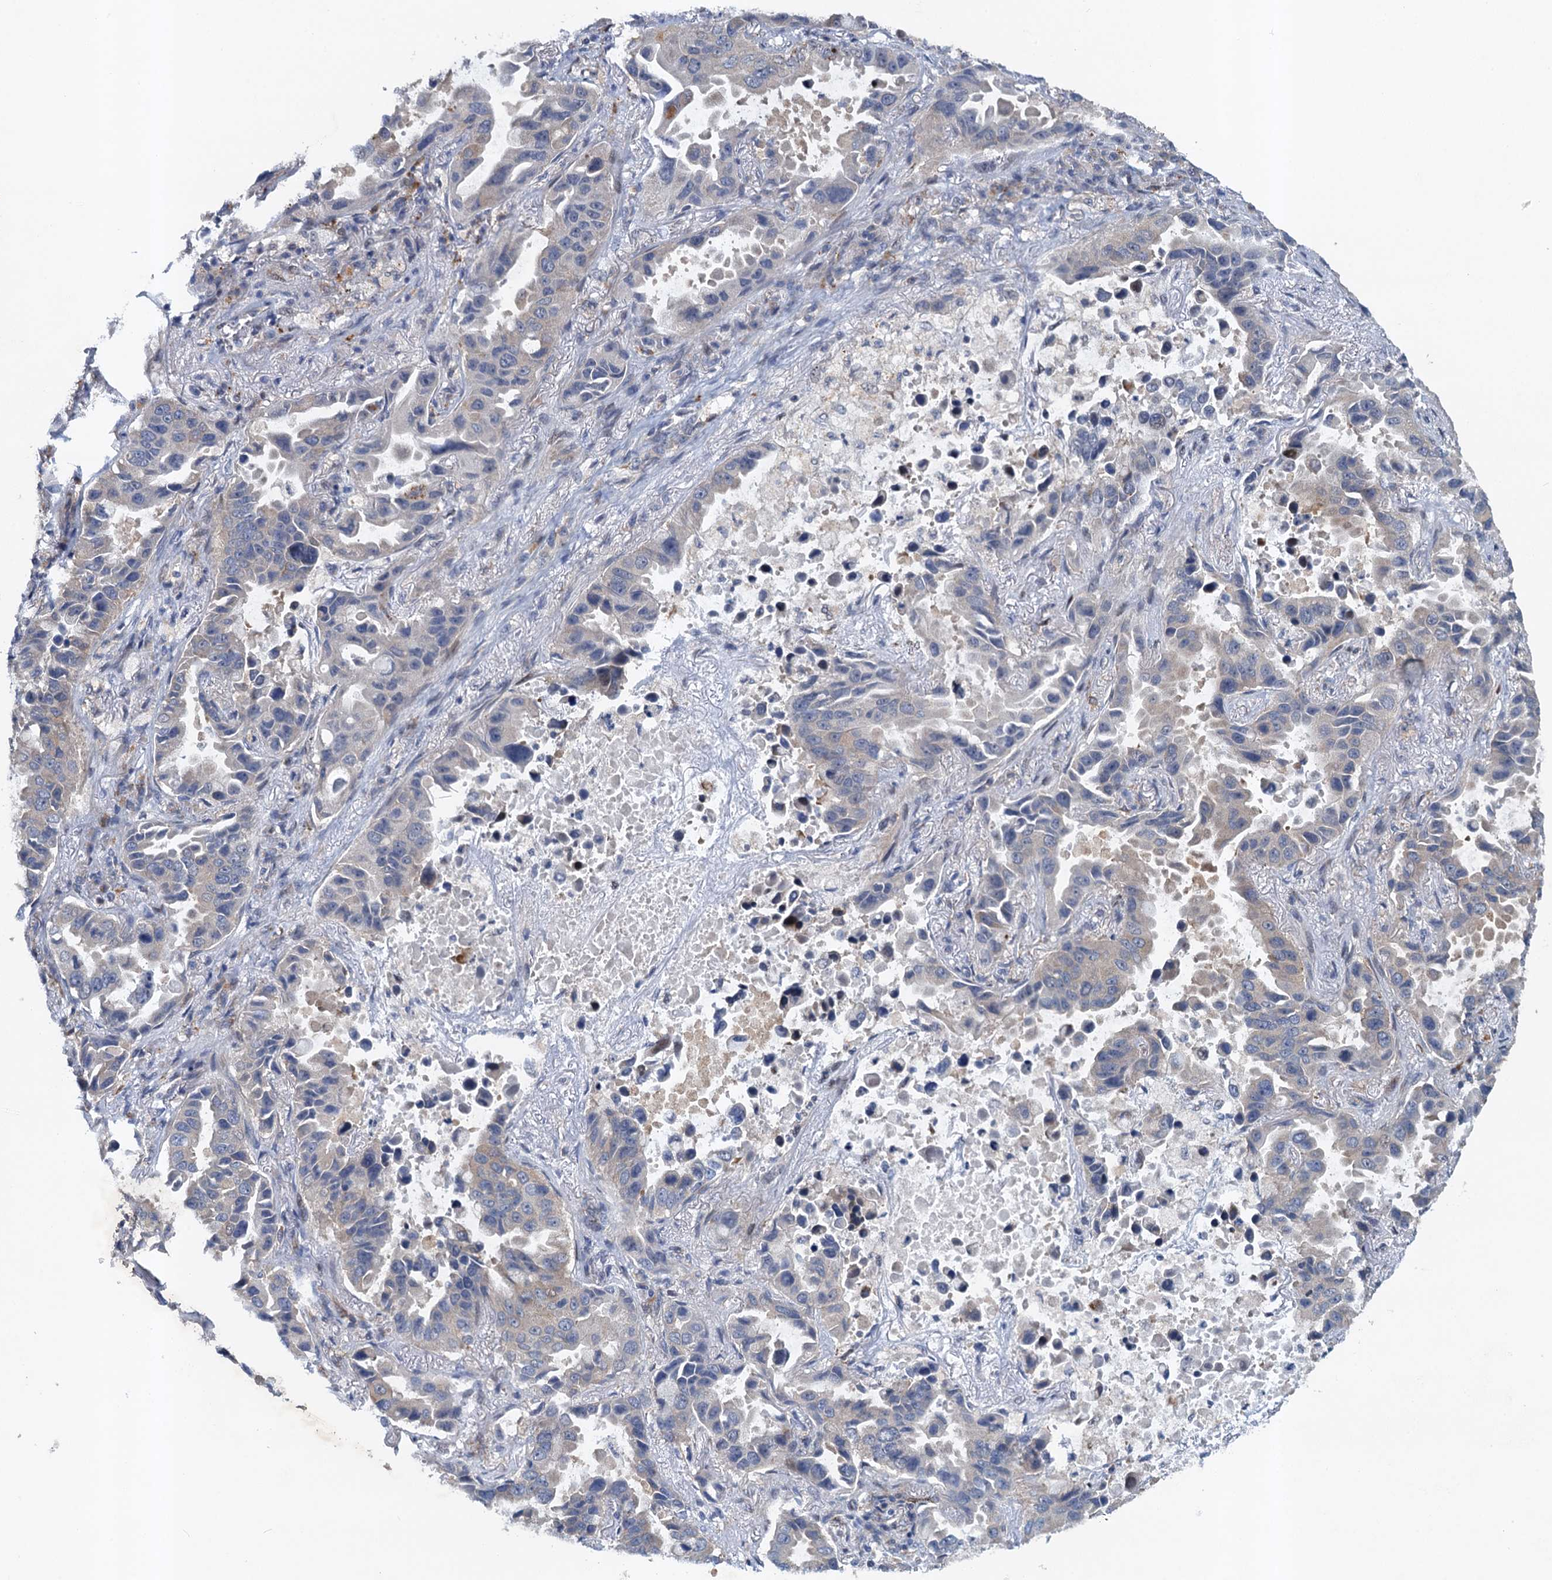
{"staining": {"intensity": "negative", "quantity": "none", "location": "none"}, "tissue": "lung cancer", "cell_type": "Tumor cells", "image_type": "cancer", "snomed": [{"axis": "morphology", "description": "Adenocarcinoma, NOS"}, {"axis": "topography", "description": "Lung"}], "caption": "Human lung cancer stained for a protein using immunohistochemistry (IHC) reveals no expression in tumor cells.", "gene": "NBEA", "patient": {"sex": "male", "age": 64}}